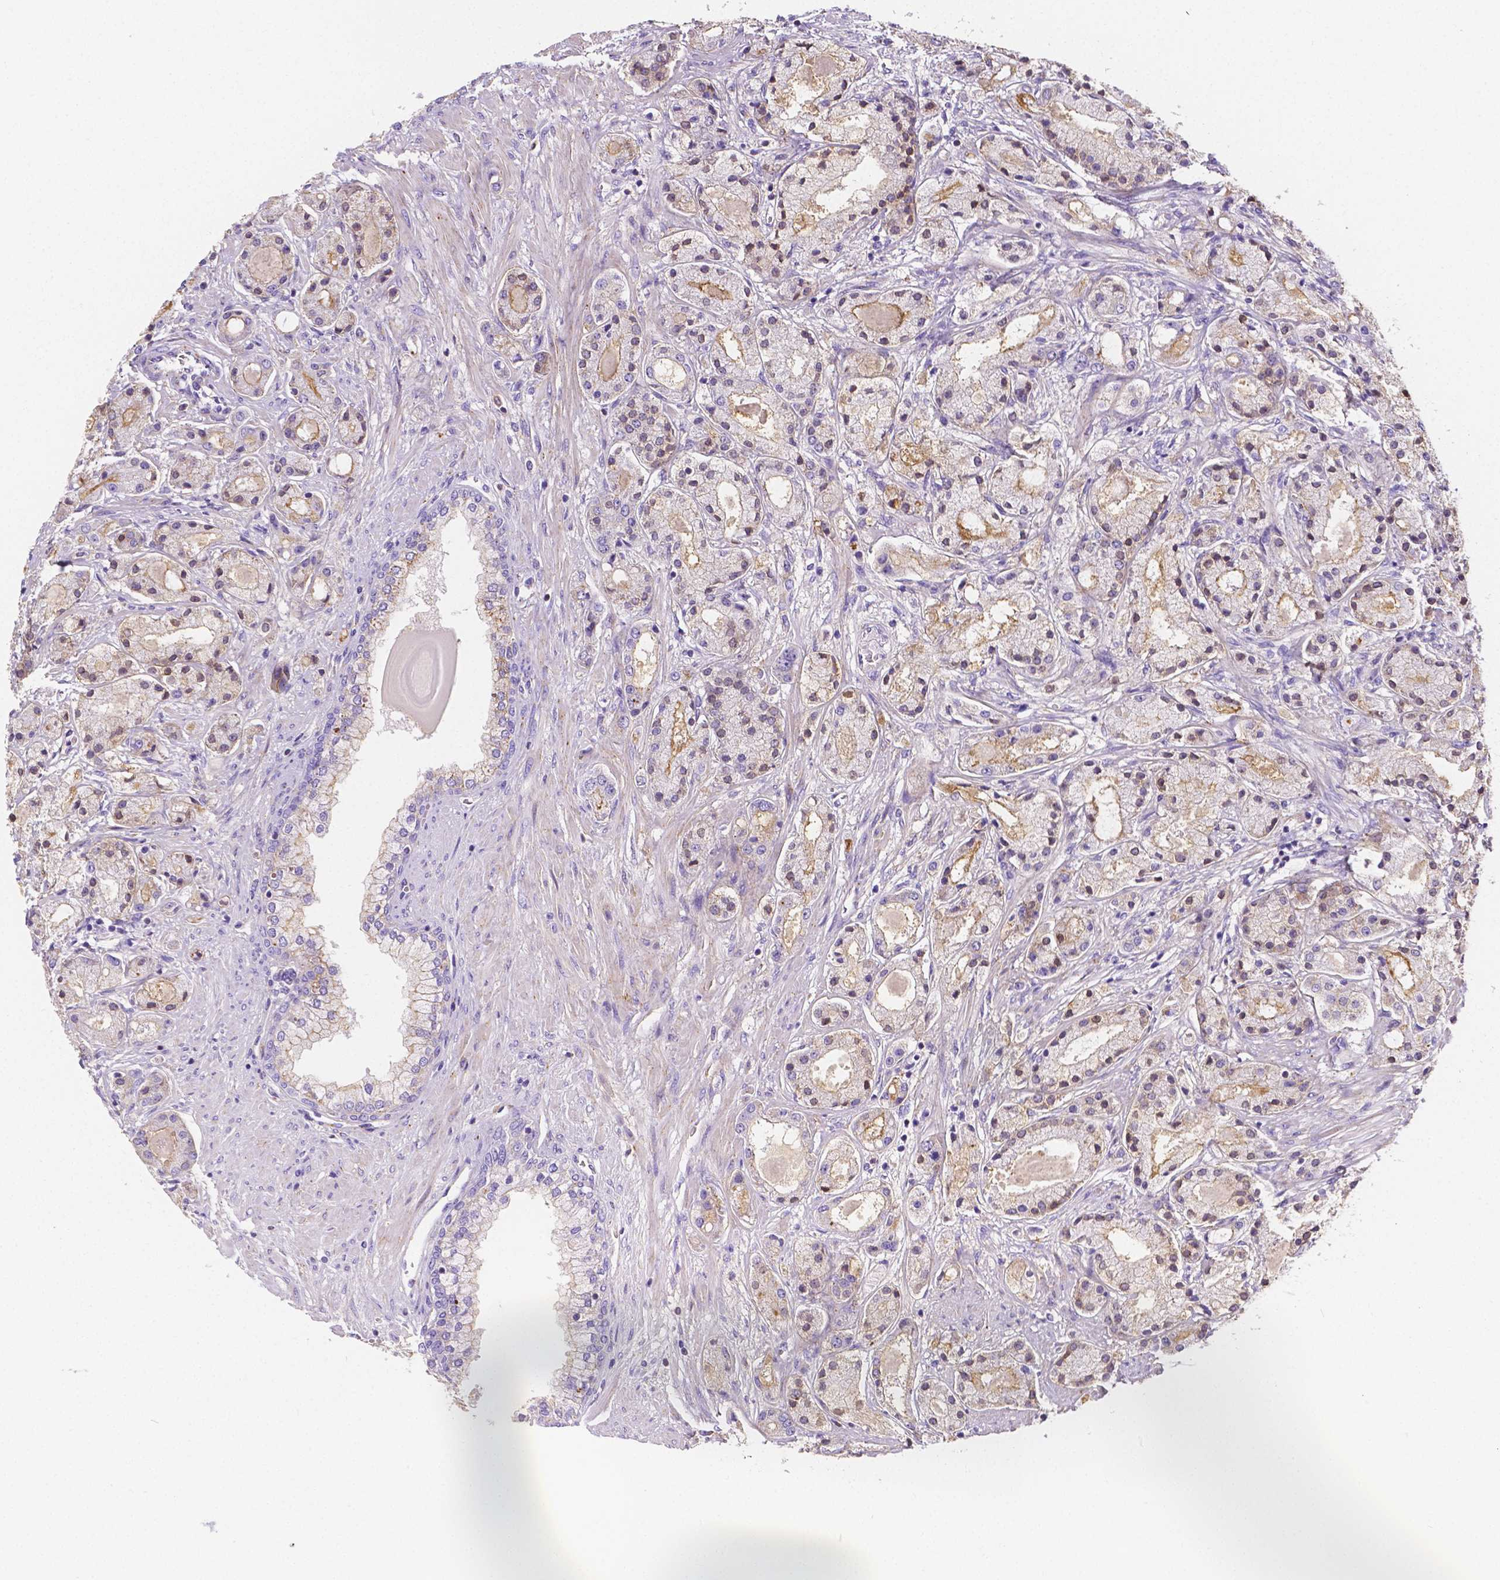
{"staining": {"intensity": "weak", "quantity": "<25%", "location": "cytoplasmic/membranous"}, "tissue": "prostate cancer", "cell_type": "Tumor cells", "image_type": "cancer", "snomed": [{"axis": "morphology", "description": "Adenocarcinoma, High grade"}, {"axis": "topography", "description": "Prostate"}], "caption": "The micrograph reveals no significant positivity in tumor cells of prostate cancer (adenocarcinoma (high-grade)).", "gene": "GABRD", "patient": {"sex": "male", "age": 67}}